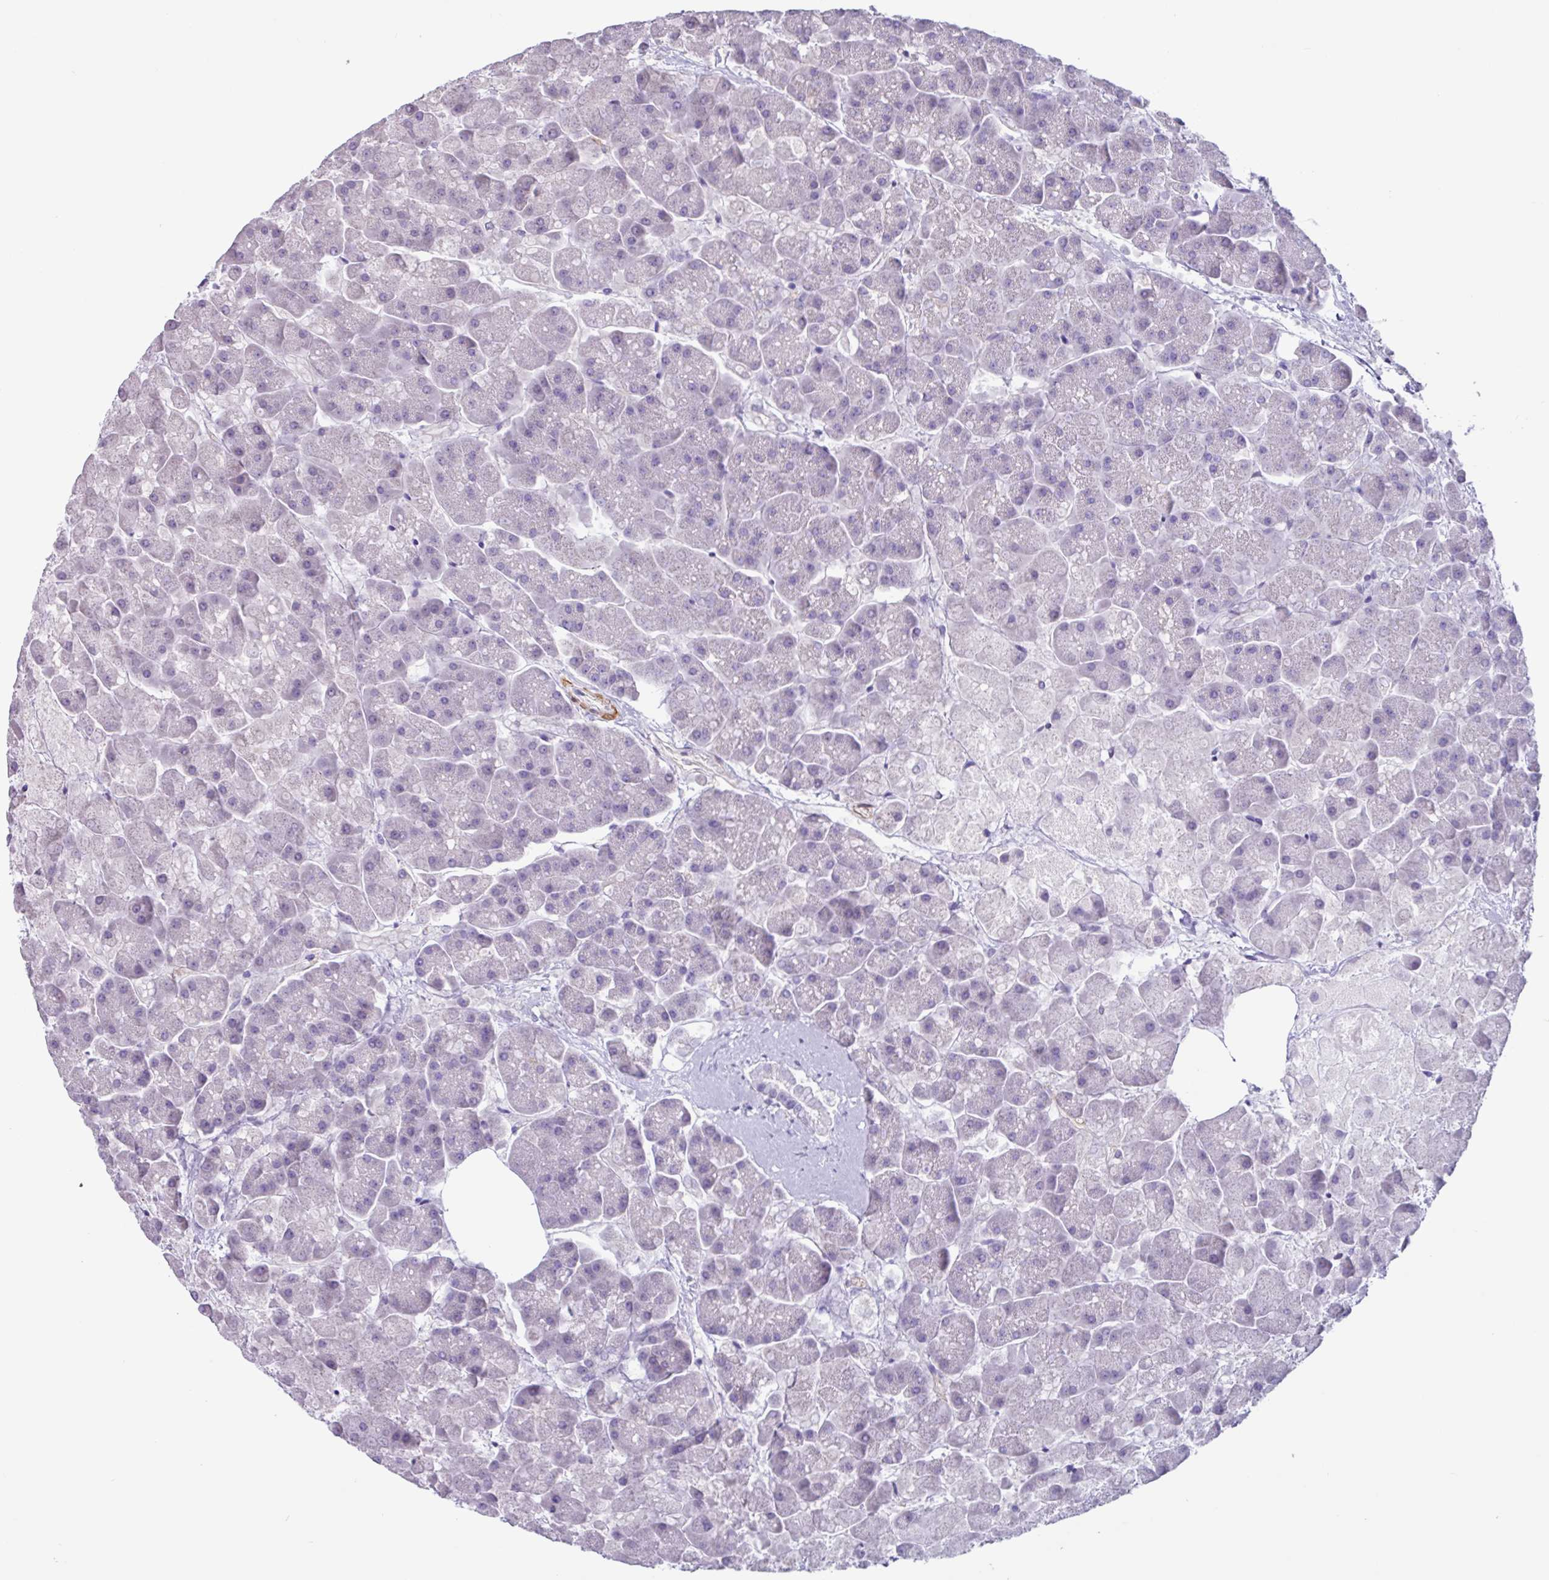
{"staining": {"intensity": "negative", "quantity": "none", "location": "none"}, "tissue": "pancreas", "cell_type": "Exocrine glandular cells", "image_type": "normal", "snomed": [{"axis": "morphology", "description": "Normal tissue, NOS"}, {"axis": "topography", "description": "Pancreas"}, {"axis": "topography", "description": "Peripheral nerve tissue"}], "caption": "This is an immunohistochemistry image of benign human pancreas. There is no expression in exocrine glandular cells.", "gene": "OTX1", "patient": {"sex": "male", "age": 54}}